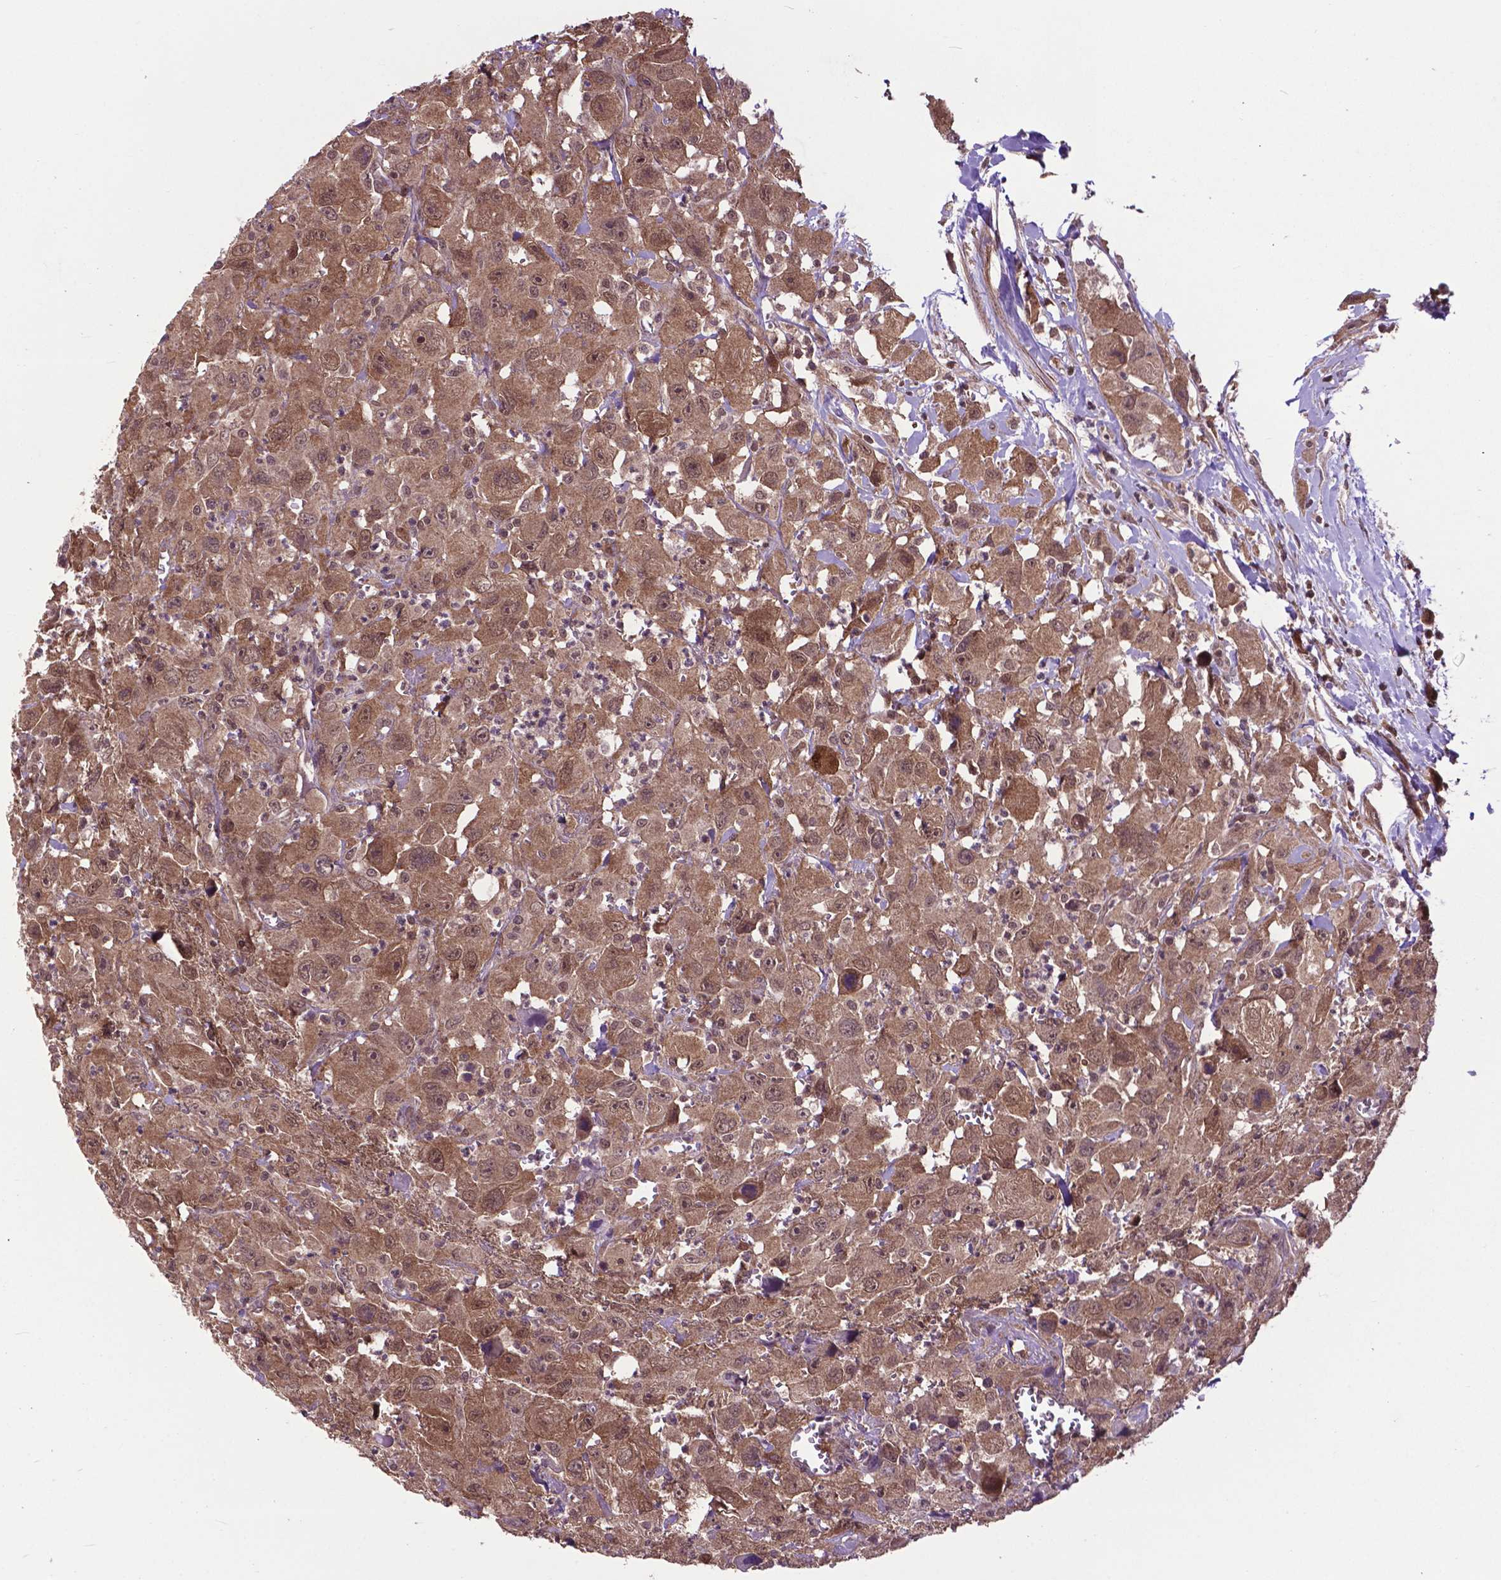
{"staining": {"intensity": "moderate", "quantity": ">75%", "location": "cytoplasmic/membranous,nuclear"}, "tissue": "head and neck cancer", "cell_type": "Tumor cells", "image_type": "cancer", "snomed": [{"axis": "morphology", "description": "Squamous cell carcinoma, NOS"}, {"axis": "morphology", "description": "Squamous cell carcinoma, metastatic, NOS"}, {"axis": "topography", "description": "Oral tissue"}, {"axis": "topography", "description": "Head-Neck"}], "caption": "Immunohistochemistry (IHC) of head and neck cancer exhibits medium levels of moderate cytoplasmic/membranous and nuclear positivity in about >75% of tumor cells.", "gene": "OTUB1", "patient": {"sex": "female", "age": 85}}